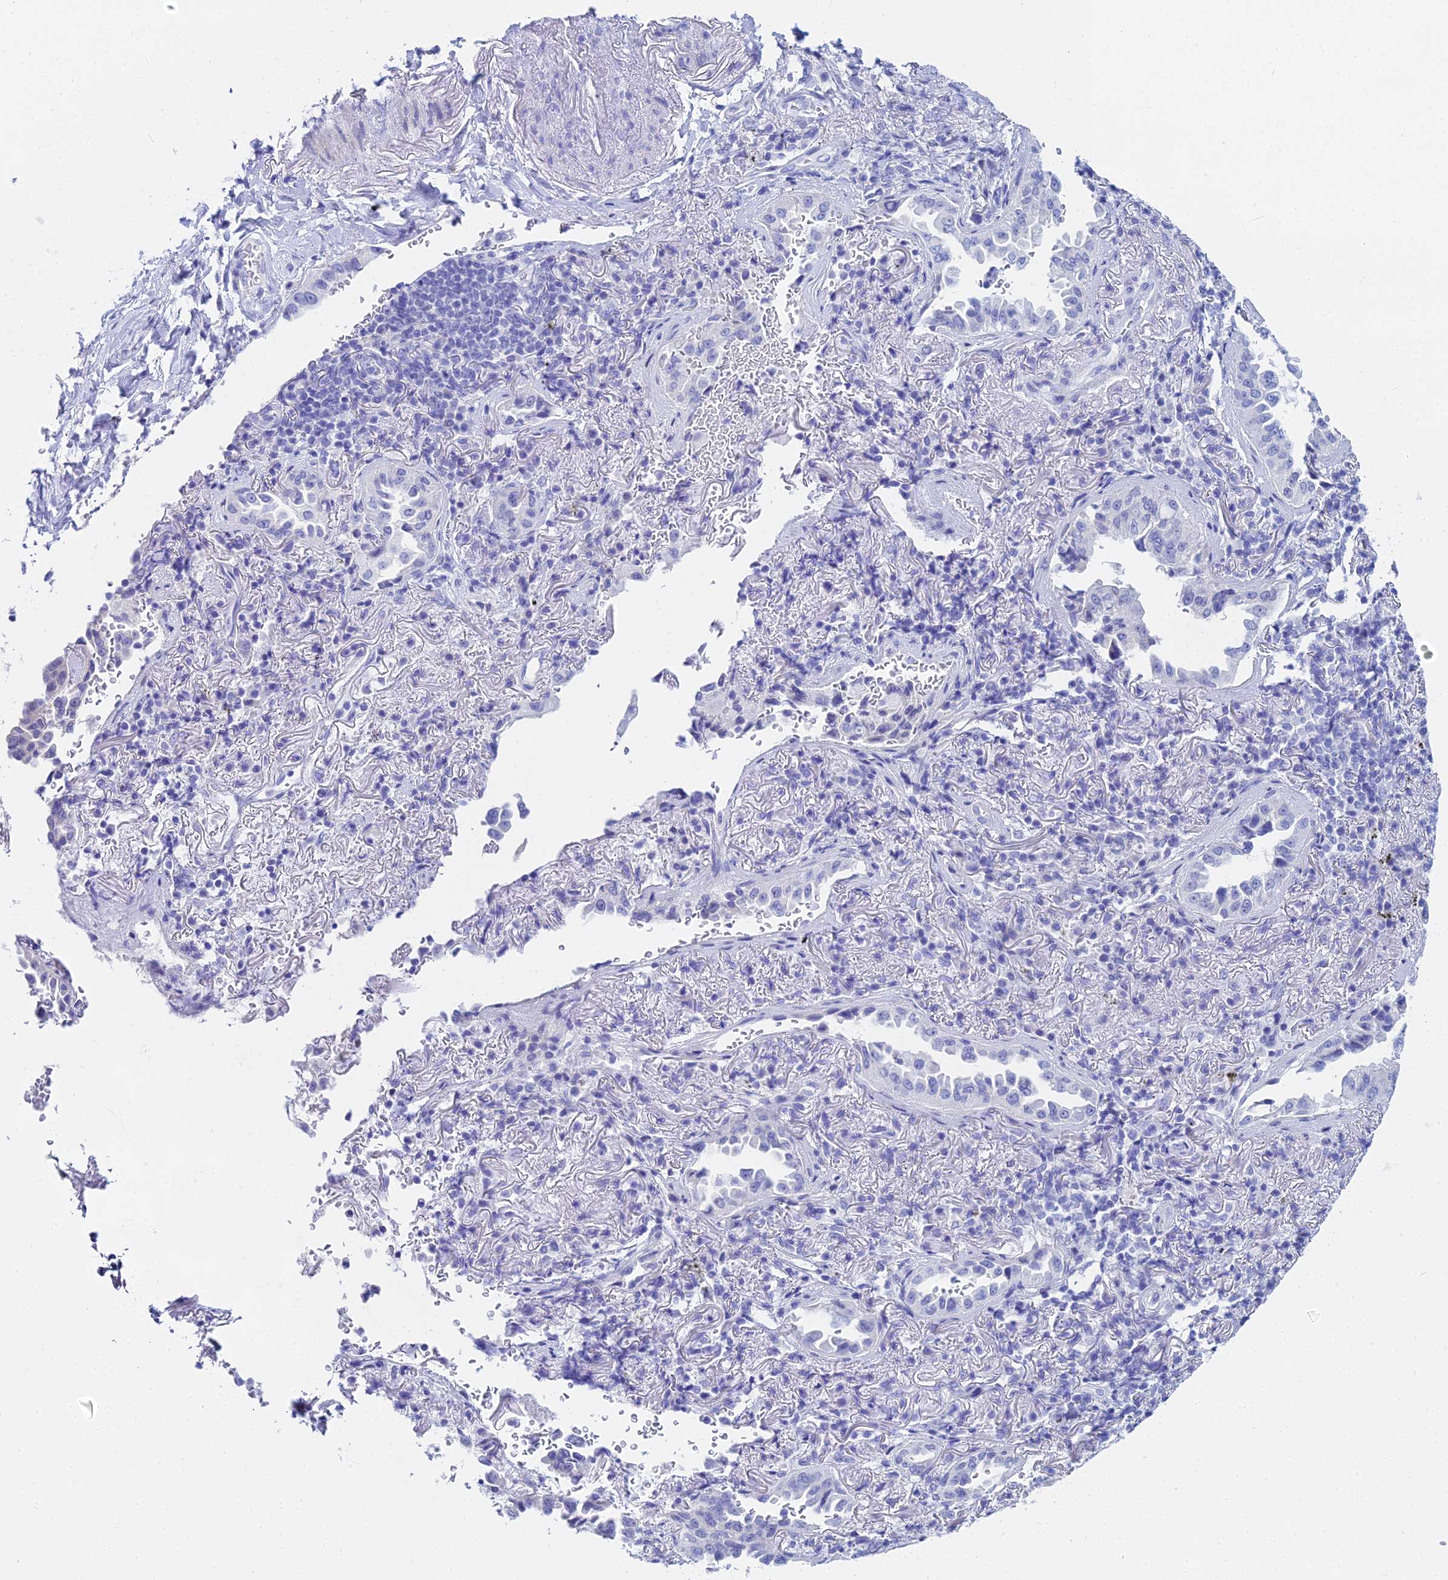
{"staining": {"intensity": "negative", "quantity": "none", "location": "none"}, "tissue": "lung cancer", "cell_type": "Tumor cells", "image_type": "cancer", "snomed": [{"axis": "morphology", "description": "Adenocarcinoma, NOS"}, {"axis": "topography", "description": "Lung"}], "caption": "The immunohistochemistry (IHC) image has no significant positivity in tumor cells of adenocarcinoma (lung) tissue.", "gene": "HSPA1L", "patient": {"sex": "female", "age": 69}}